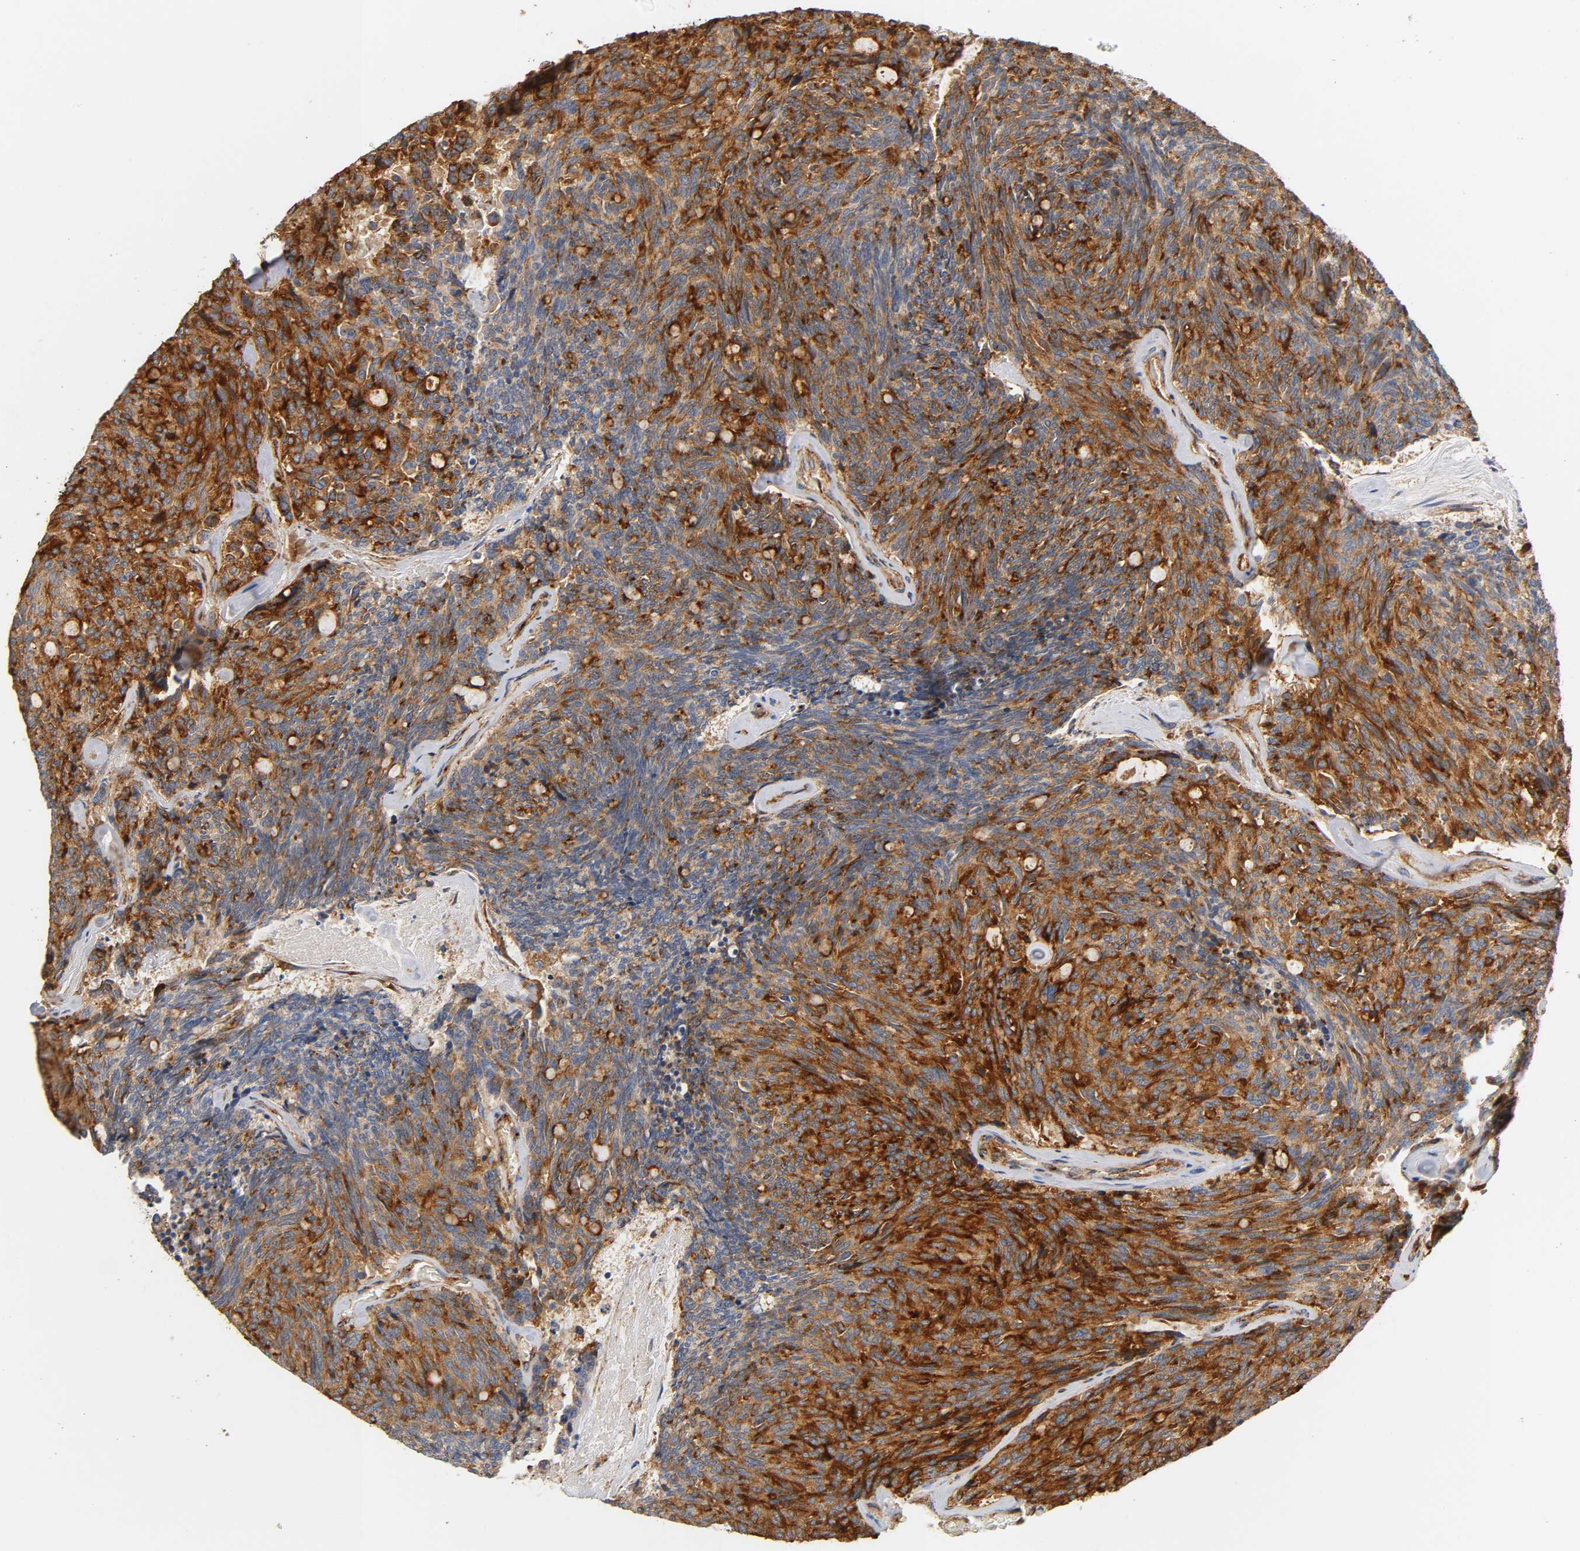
{"staining": {"intensity": "strong", "quantity": ">75%", "location": "cytoplasmic/membranous"}, "tissue": "carcinoid", "cell_type": "Tumor cells", "image_type": "cancer", "snomed": [{"axis": "morphology", "description": "Carcinoid, malignant, NOS"}, {"axis": "topography", "description": "Pancreas"}], "caption": "A micrograph of carcinoid (malignant) stained for a protein reveals strong cytoplasmic/membranous brown staining in tumor cells.", "gene": "IFITM3", "patient": {"sex": "female", "age": 54}}